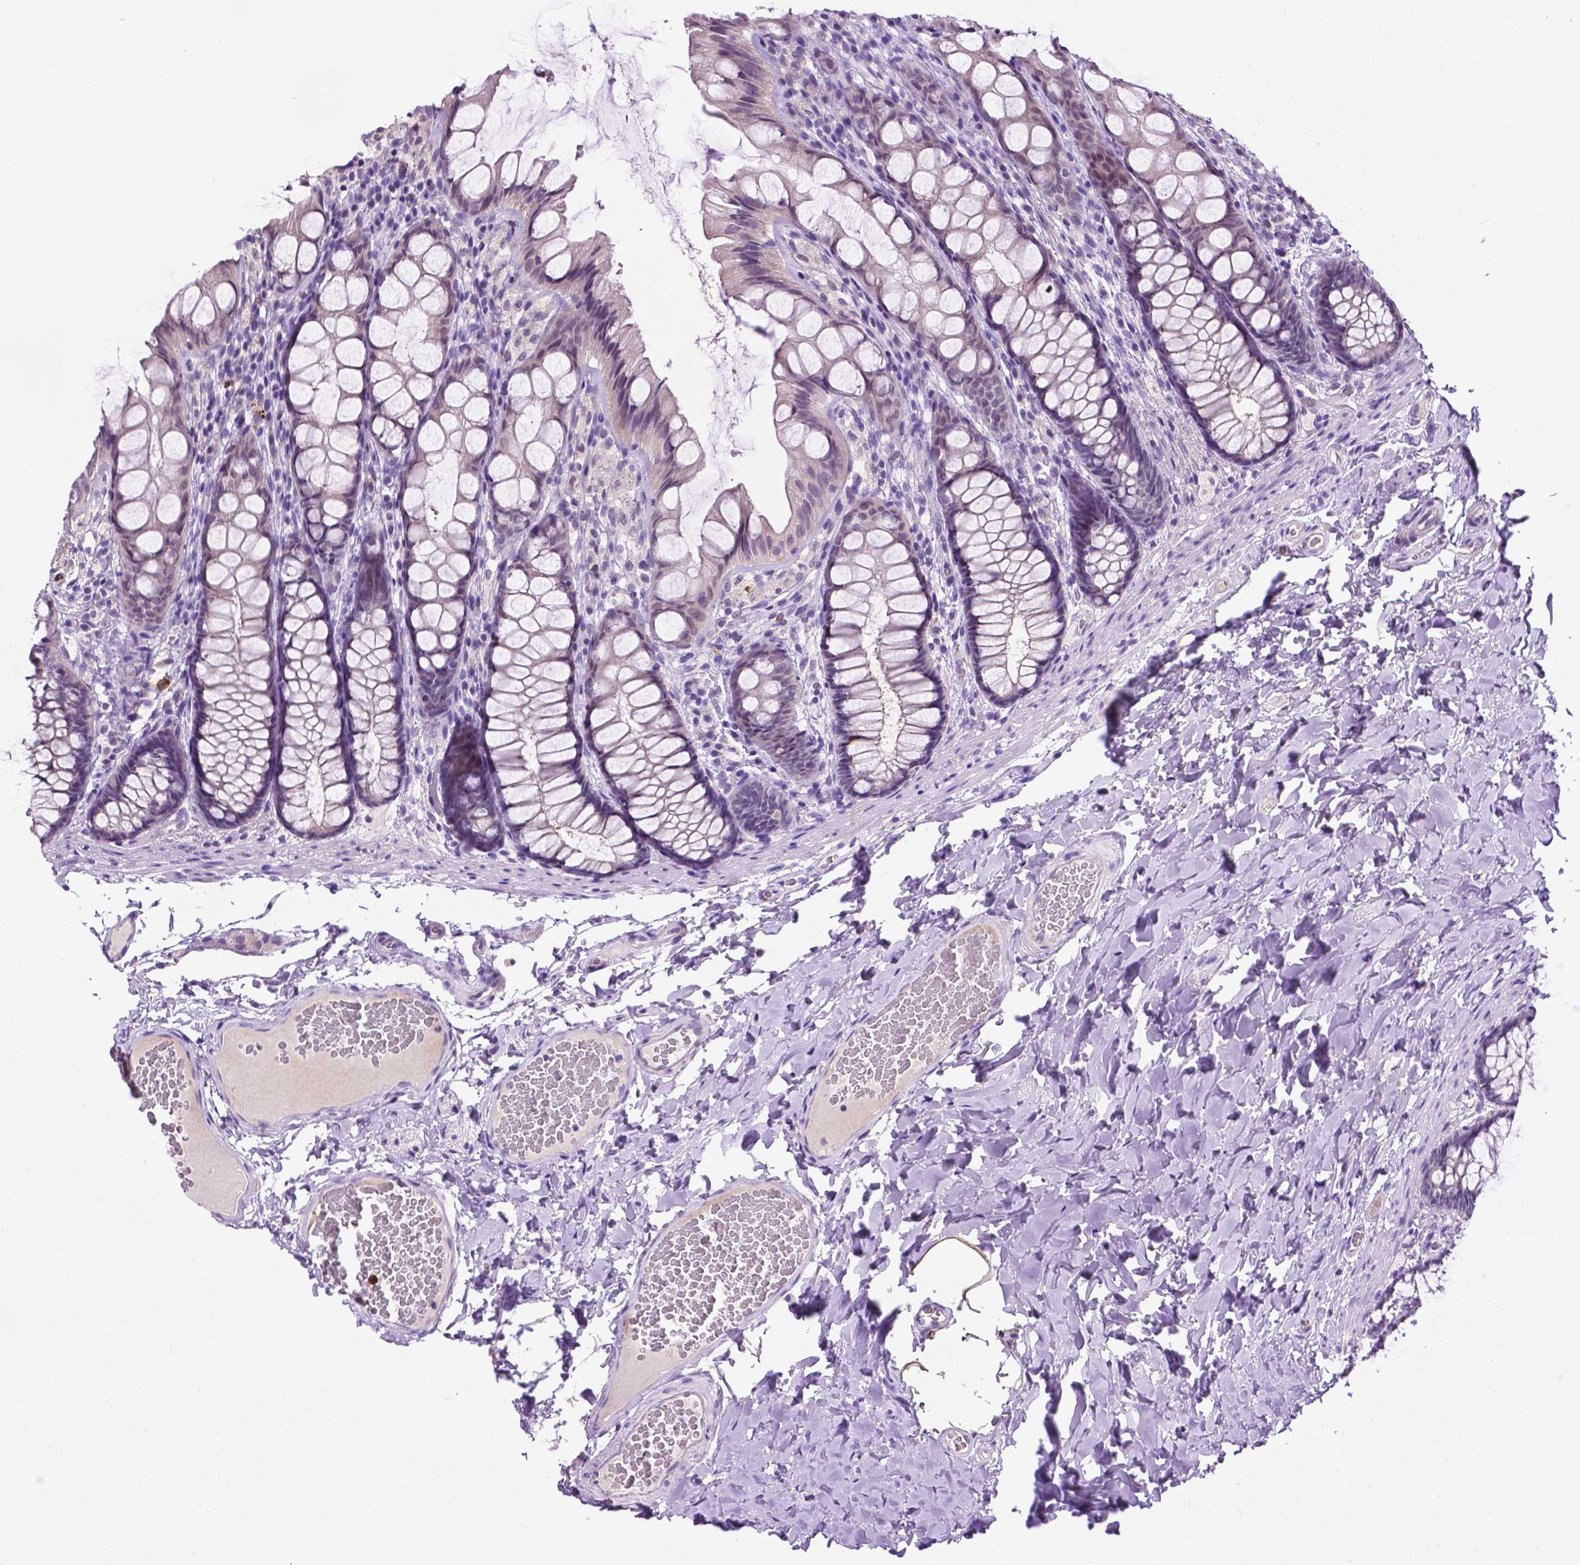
{"staining": {"intensity": "negative", "quantity": "none", "location": "none"}, "tissue": "colon", "cell_type": "Endothelial cells", "image_type": "normal", "snomed": [{"axis": "morphology", "description": "Normal tissue, NOS"}, {"axis": "topography", "description": "Colon"}], "caption": "This is a photomicrograph of immunohistochemistry staining of unremarkable colon, which shows no expression in endothelial cells. (DAB (3,3'-diaminobenzidine) IHC with hematoxylin counter stain).", "gene": "MMP27", "patient": {"sex": "male", "age": 47}}